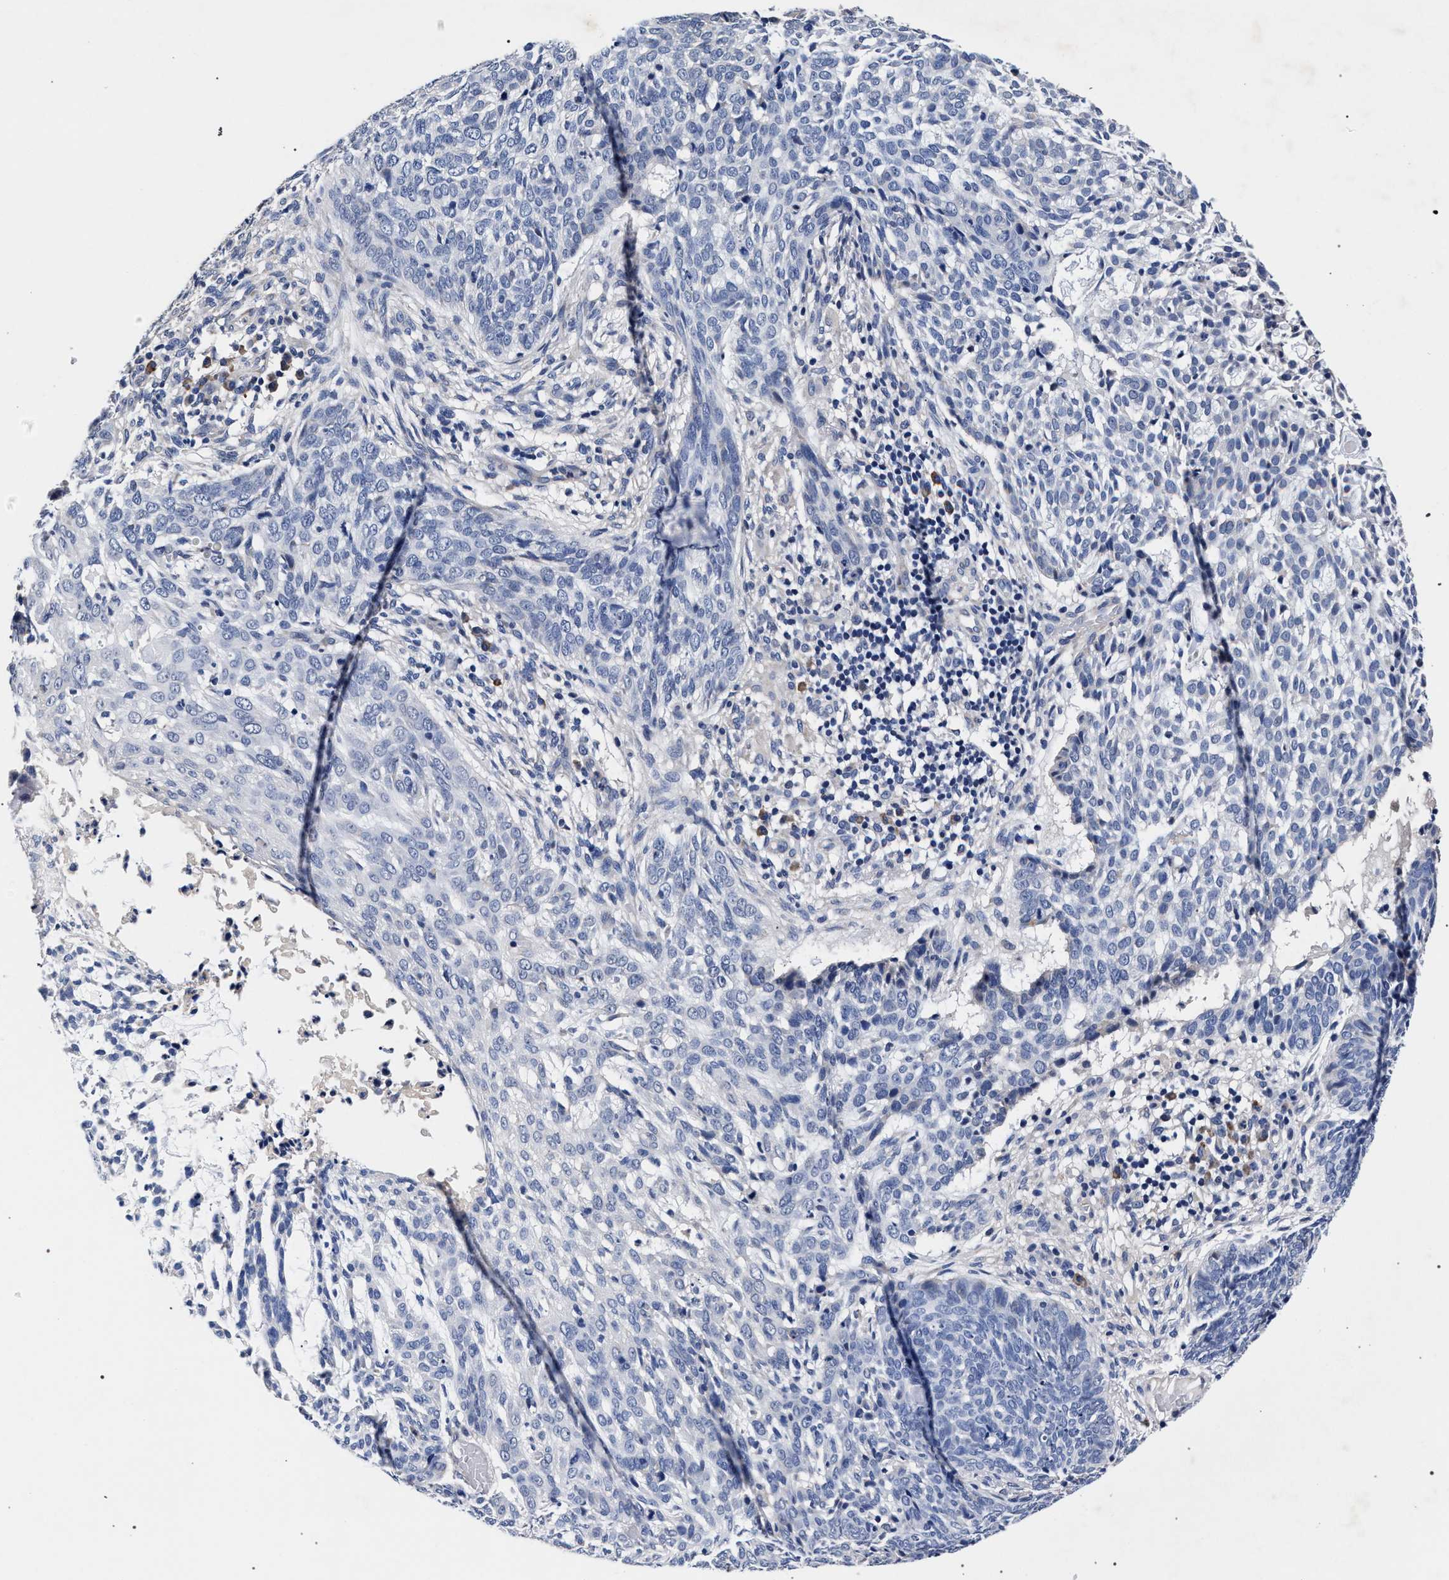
{"staining": {"intensity": "negative", "quantity": "none", "location": "none"}, "tissue": "skin cancer", "cell_type": "Tumor cells", "image_type": "cancer", "snomed": [{"axis": "morphology", "description": "Basal cell carcinoma"}, {"axis": "topography", "description": "Skin"}], "caption": "Tumor cells show no significant positivity in skin cancer.", "gene": "CFAP95", "patient": {"sex": "female", "age": 64}}